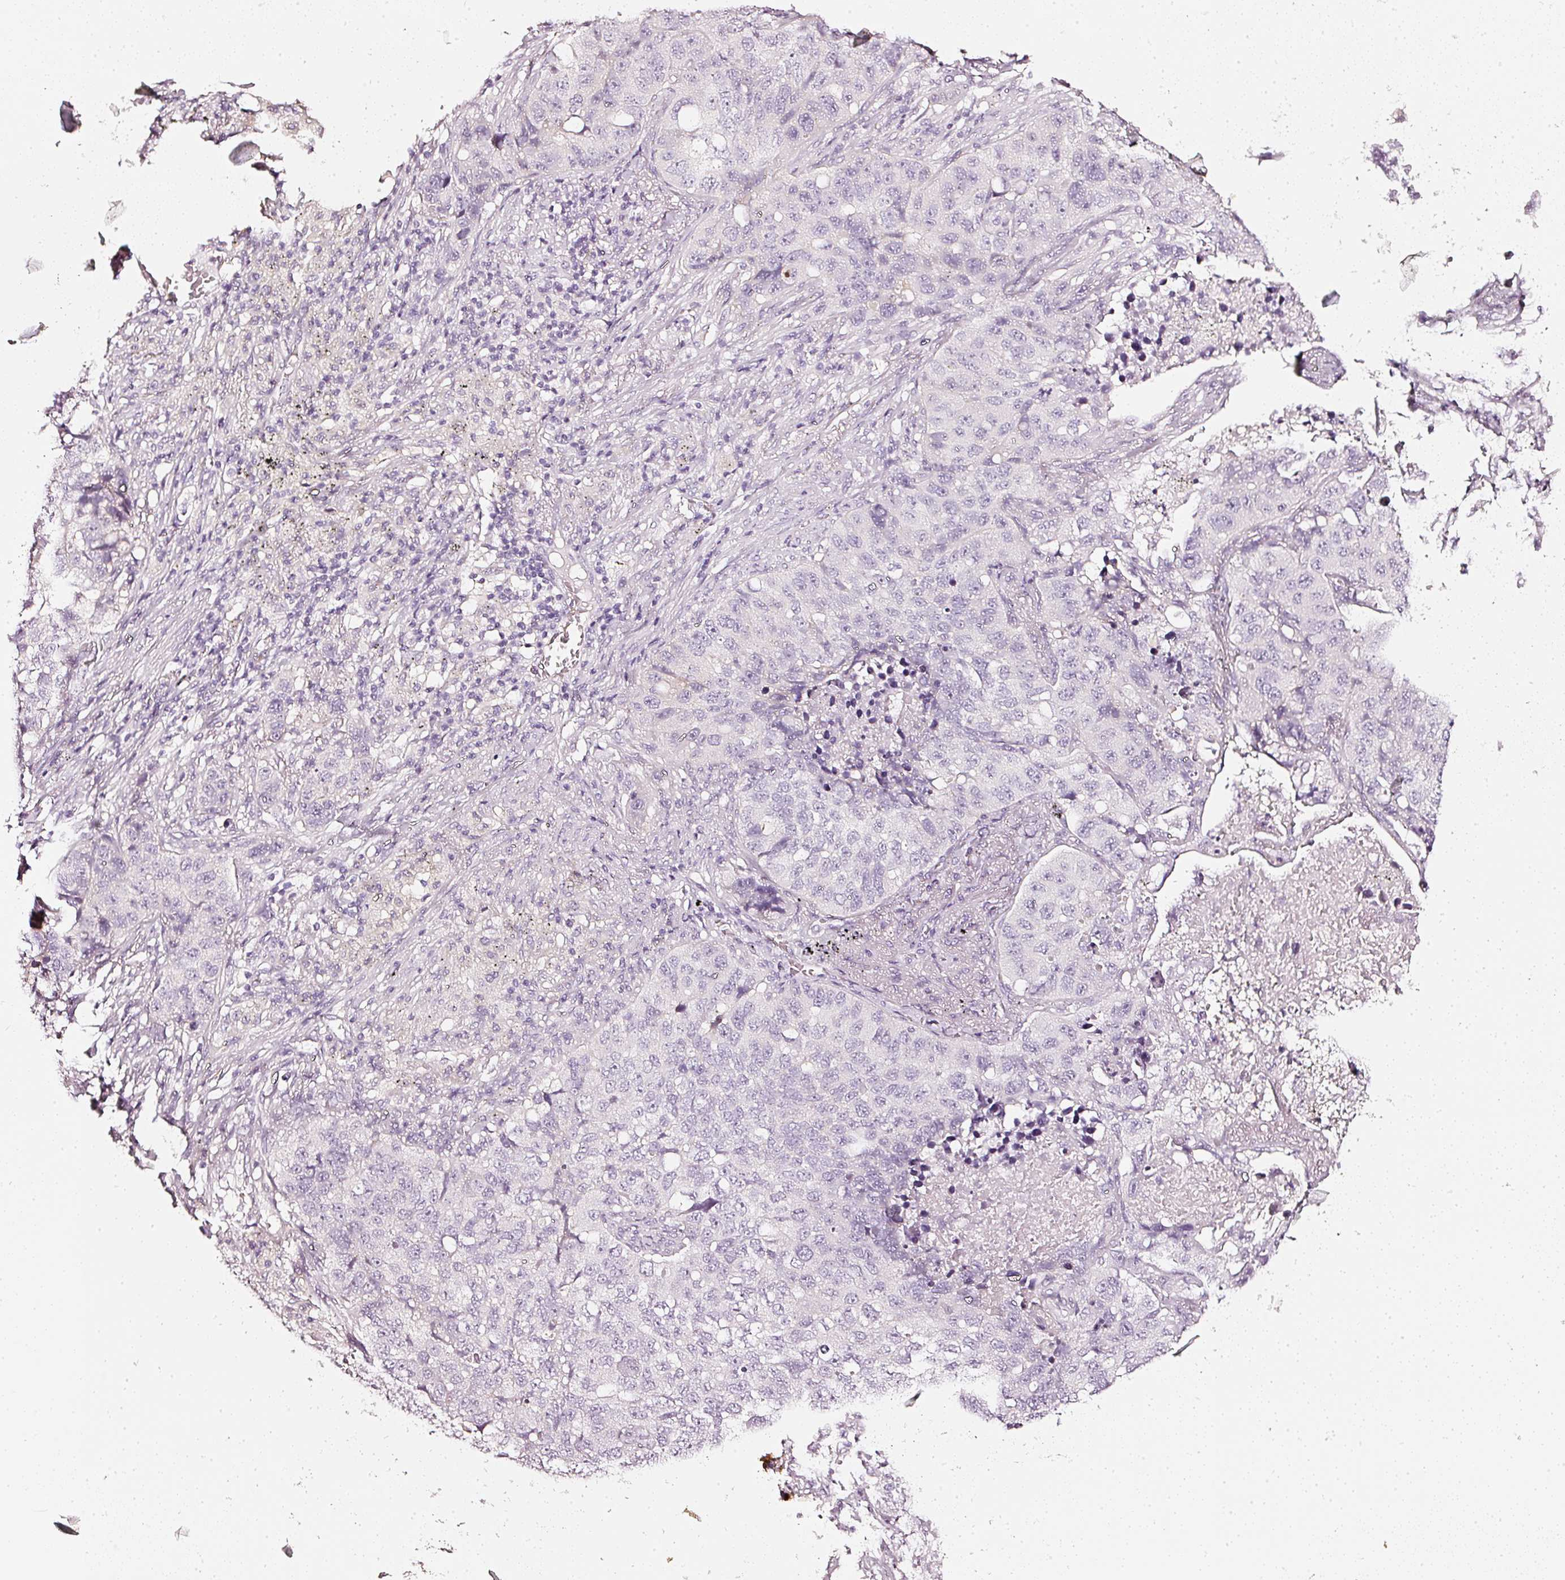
{"staining": {"intensity": "negative", "quantity": "none", "location": "none"}, "tissue": "lung cancer", "cell_type": "Tumor cells", "image_type": "cancer", "snomed": [{"axis": "morphology", "description": "Squamous cell carcinoma, NOS"}, {"axis": "topography", "description": "Lung"}], "caption": "This is an IHC photomicrograph of human lung cancer (squamous cell carcinoma). There is no positivity in tumor cells.", "gene": "CNP", "patient": {"sex": "male", "age": 60}}